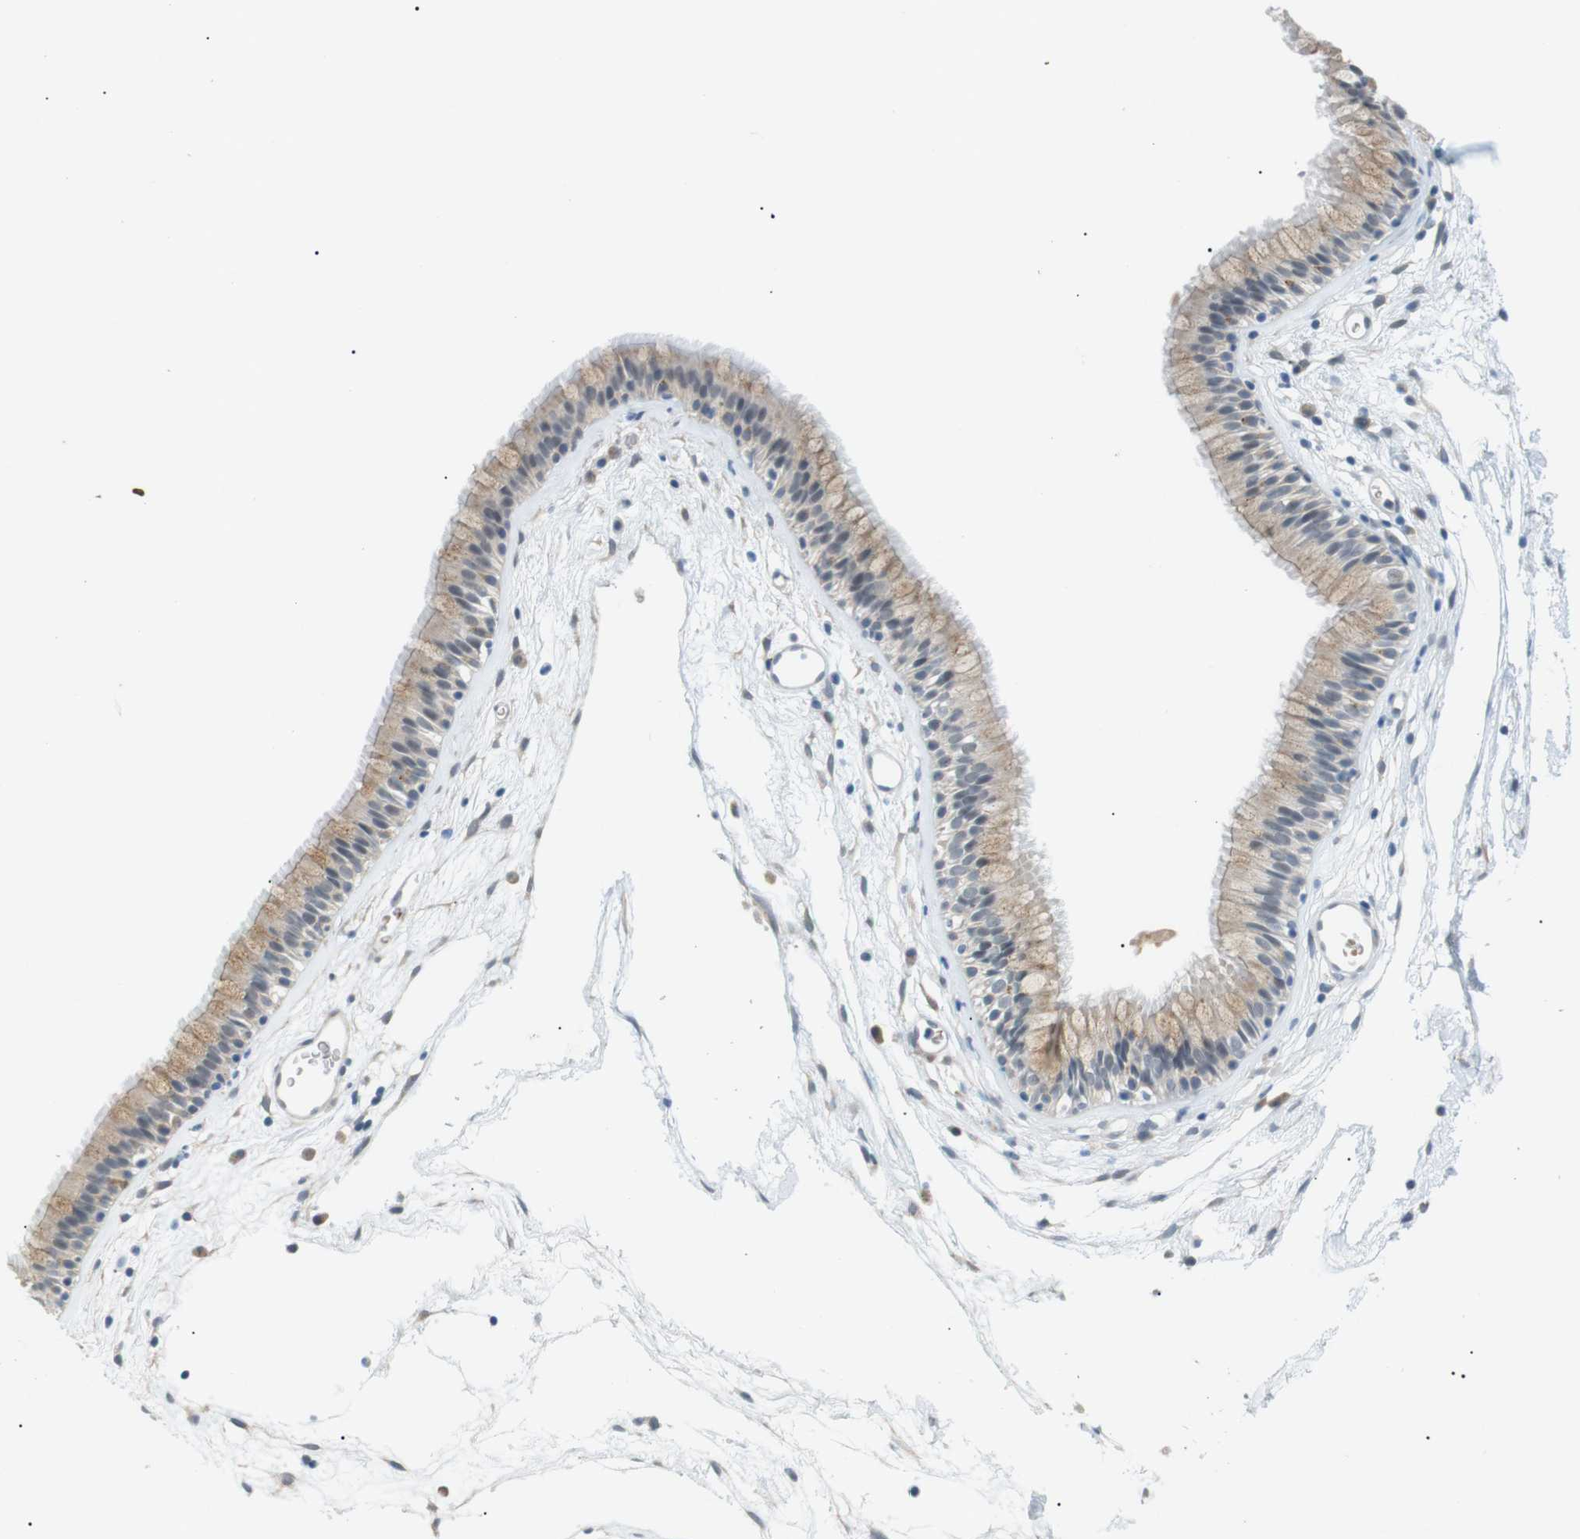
{"staining": {"intensity": "weak", "quantity": "25%-75%", "location": "cytoplasmic/membranous"}, "tissue": "nasopharynx", "cell_type": "Respiratory epithelial cells", "image_type": "normal", "snomed": [{"axis": "morphology", "description": "Normal tissue, NOS"}, {"axis": "morphology", "description": "Inflammation, NOS"}, {"axis": "topography", "description": "Nasopharynx"}], "caption": "The histopathology image shows a brown stain indicating the presence of a protein in the cytoplasmic/membranous of respiratory epithelial cells in nasopharynx. The protein is shown in brown color, while the nuclei are stained blue.", "gene": "B4GALNT2", "patient": {"sex": "male", "age": 48}}